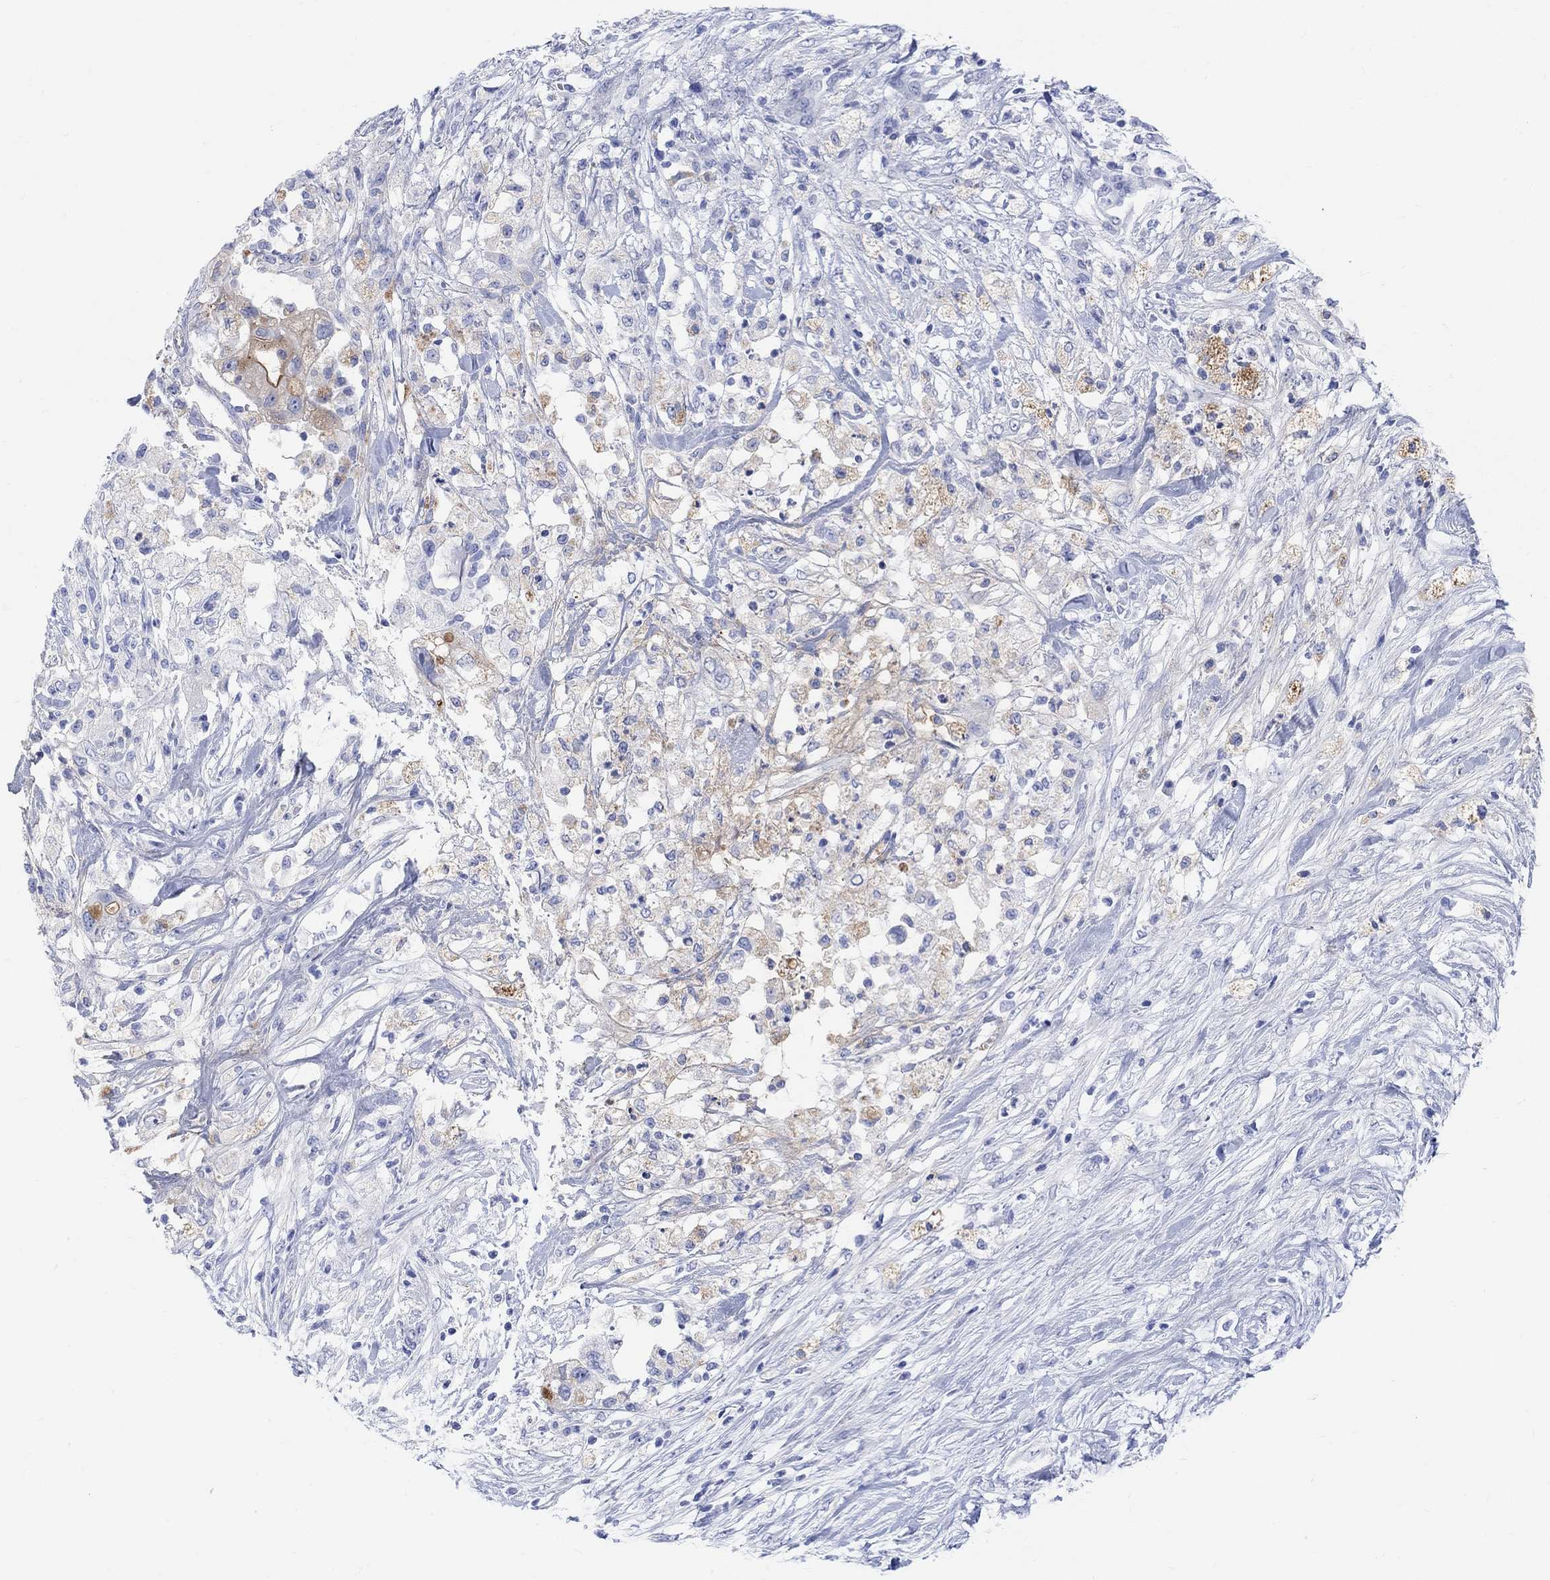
{"staining": {"intensity": "moderate", "quantity": "<25%", "location": "cytoplasmic/membranous"}, "tissue": "pancreatic cancer", "cell_type": "Tumor cells", "image_type": "cancer", "snomed": [{"axis": "morphology", "description": "Adenocarcinoma, NOS"}, {"axis": "topography", "description": "Pancreas"}], "caption": "Immunohistochemical staining of human pancreatic cancer reveals moderate cytoplasmic/membranous protein staining in approximately <25% of tumor cells. (DAB (3,3'-diaminobenzidine) = brown stain, brightfield microscopy at high magnification).", "gene": "XIRP2", "patient": {"sex": "female", "age": 72}}